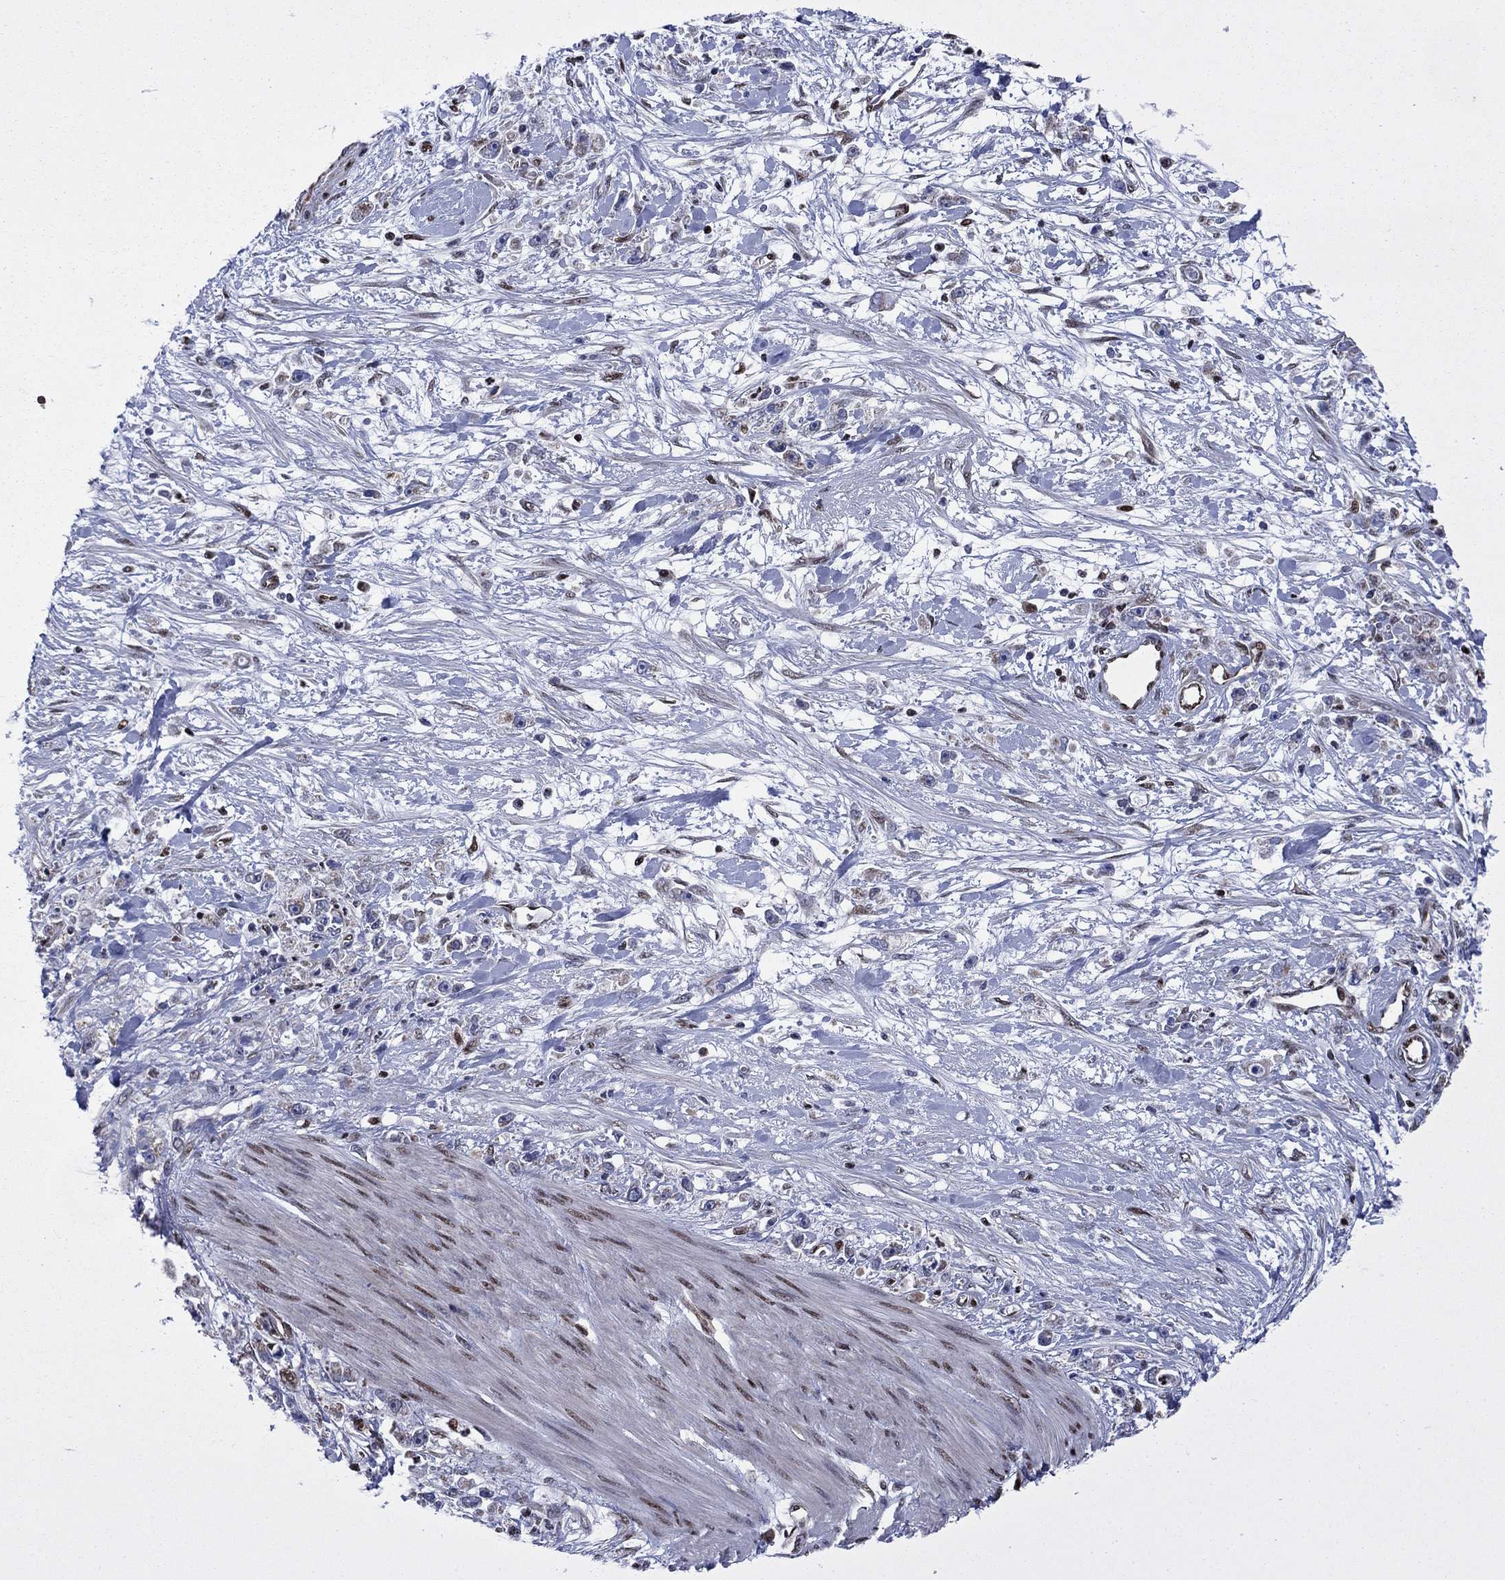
{"staining": {"intensity": "weak", "quantity": "<25%", "location": "cytoplasmic/membranous"}, "tissue": "stomach cancer", "cell_type": "Tumor cells", "image_type": "cancer", "snomed": [{"axis": "morphology", "description": "Adenocarcinoma, NOS"}, {"axis": "topography", "description": "Stomach"}], "caption": "Stomach cancer was stained to show a protein in brown. There is no significant positivity in tumor cells.", "gene": "N4BP2", "patient": {"sex": "female", "age": 59}}